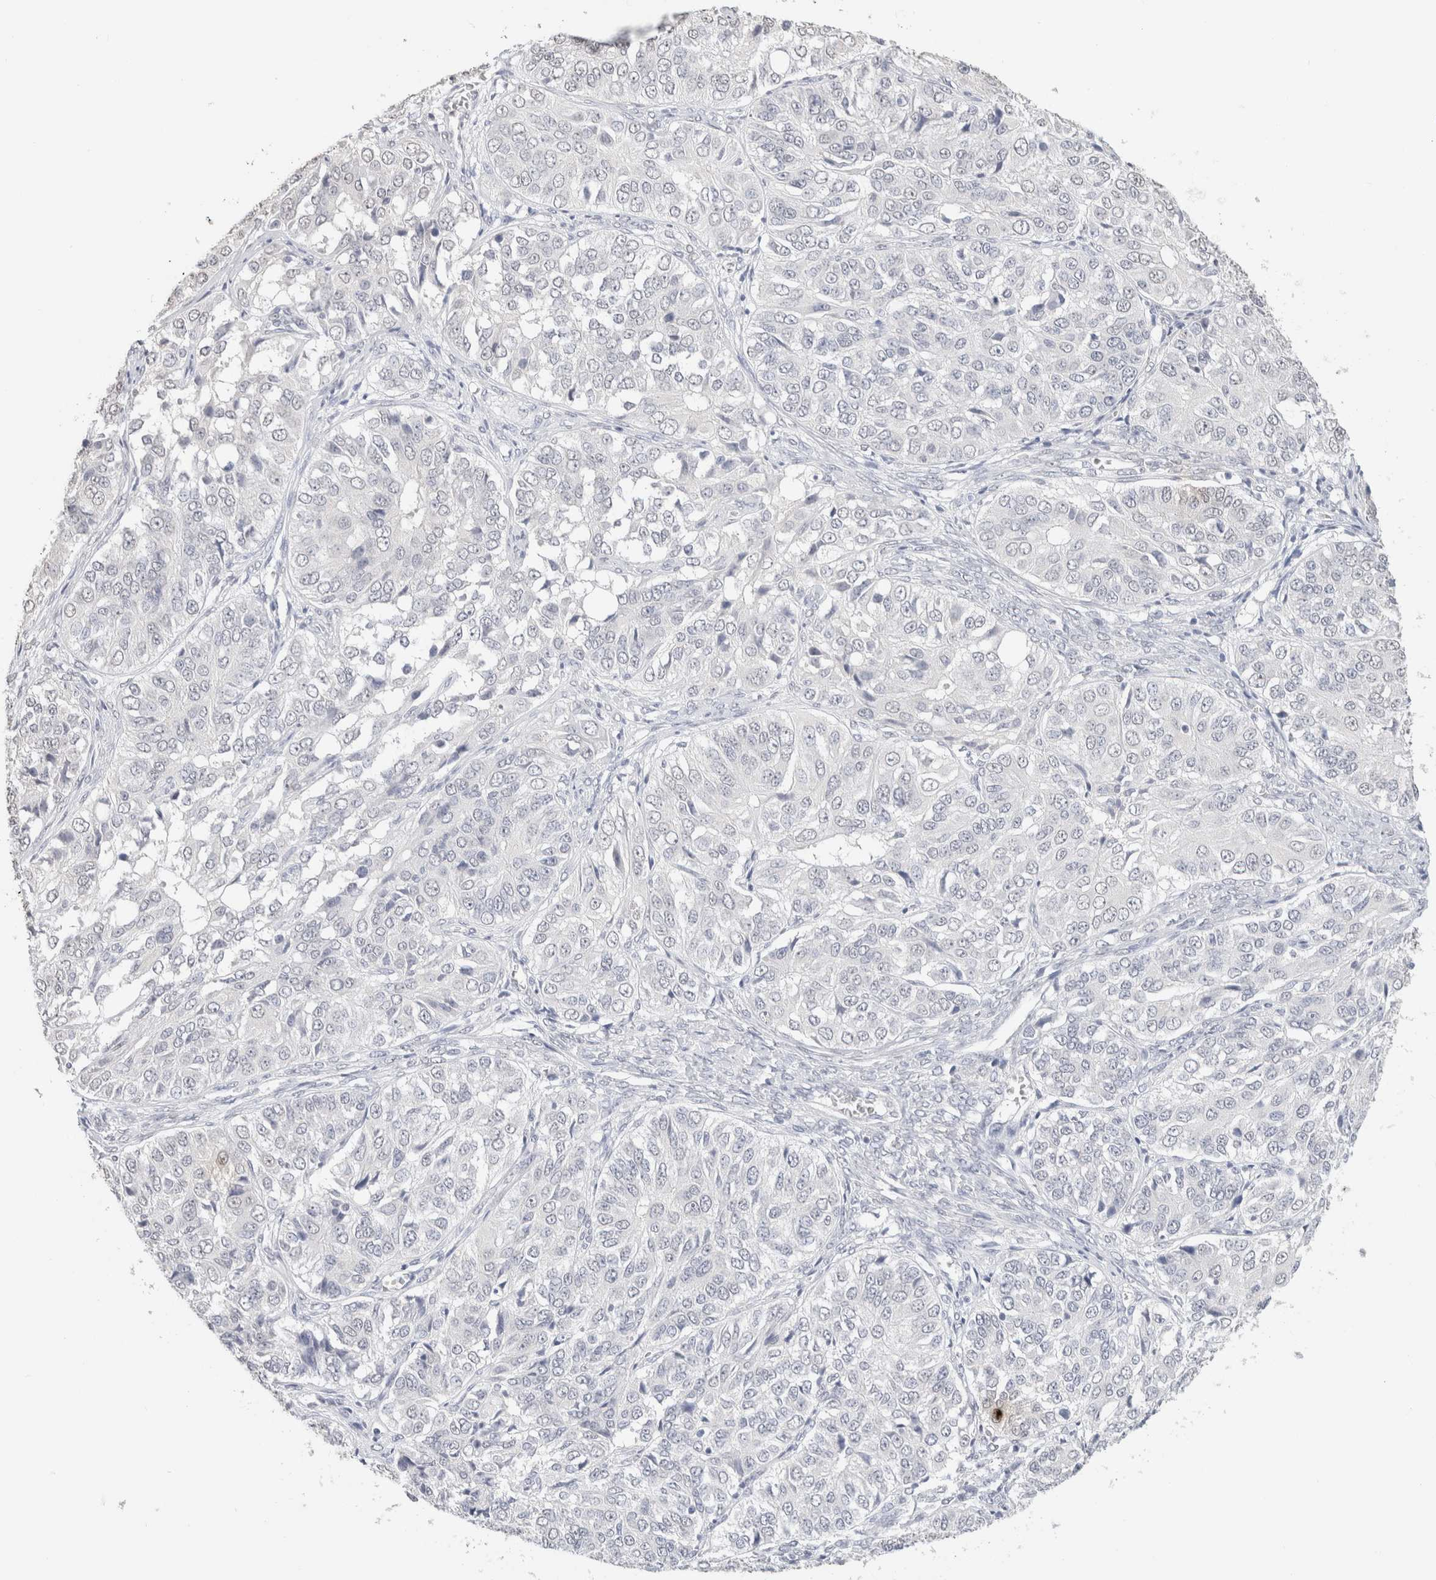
{"staining": {"intensity": "negative", "quantity": "none", "location": "none"}, "tissue": "ovarian cancer", "cell_type": "Tumor cells", "image_type": "cancer", "snomed": [{"axis": "morphology", "description": "Carcinoma, endometroid"}, {"axis": "topography", "description": "Ovary"}], "caption": "IHC of endometroid carcinoma (ovarian) reveals no expression in tumor cells.", "gene": "CD80", "patient": {"sex": "female", "age": 51}}